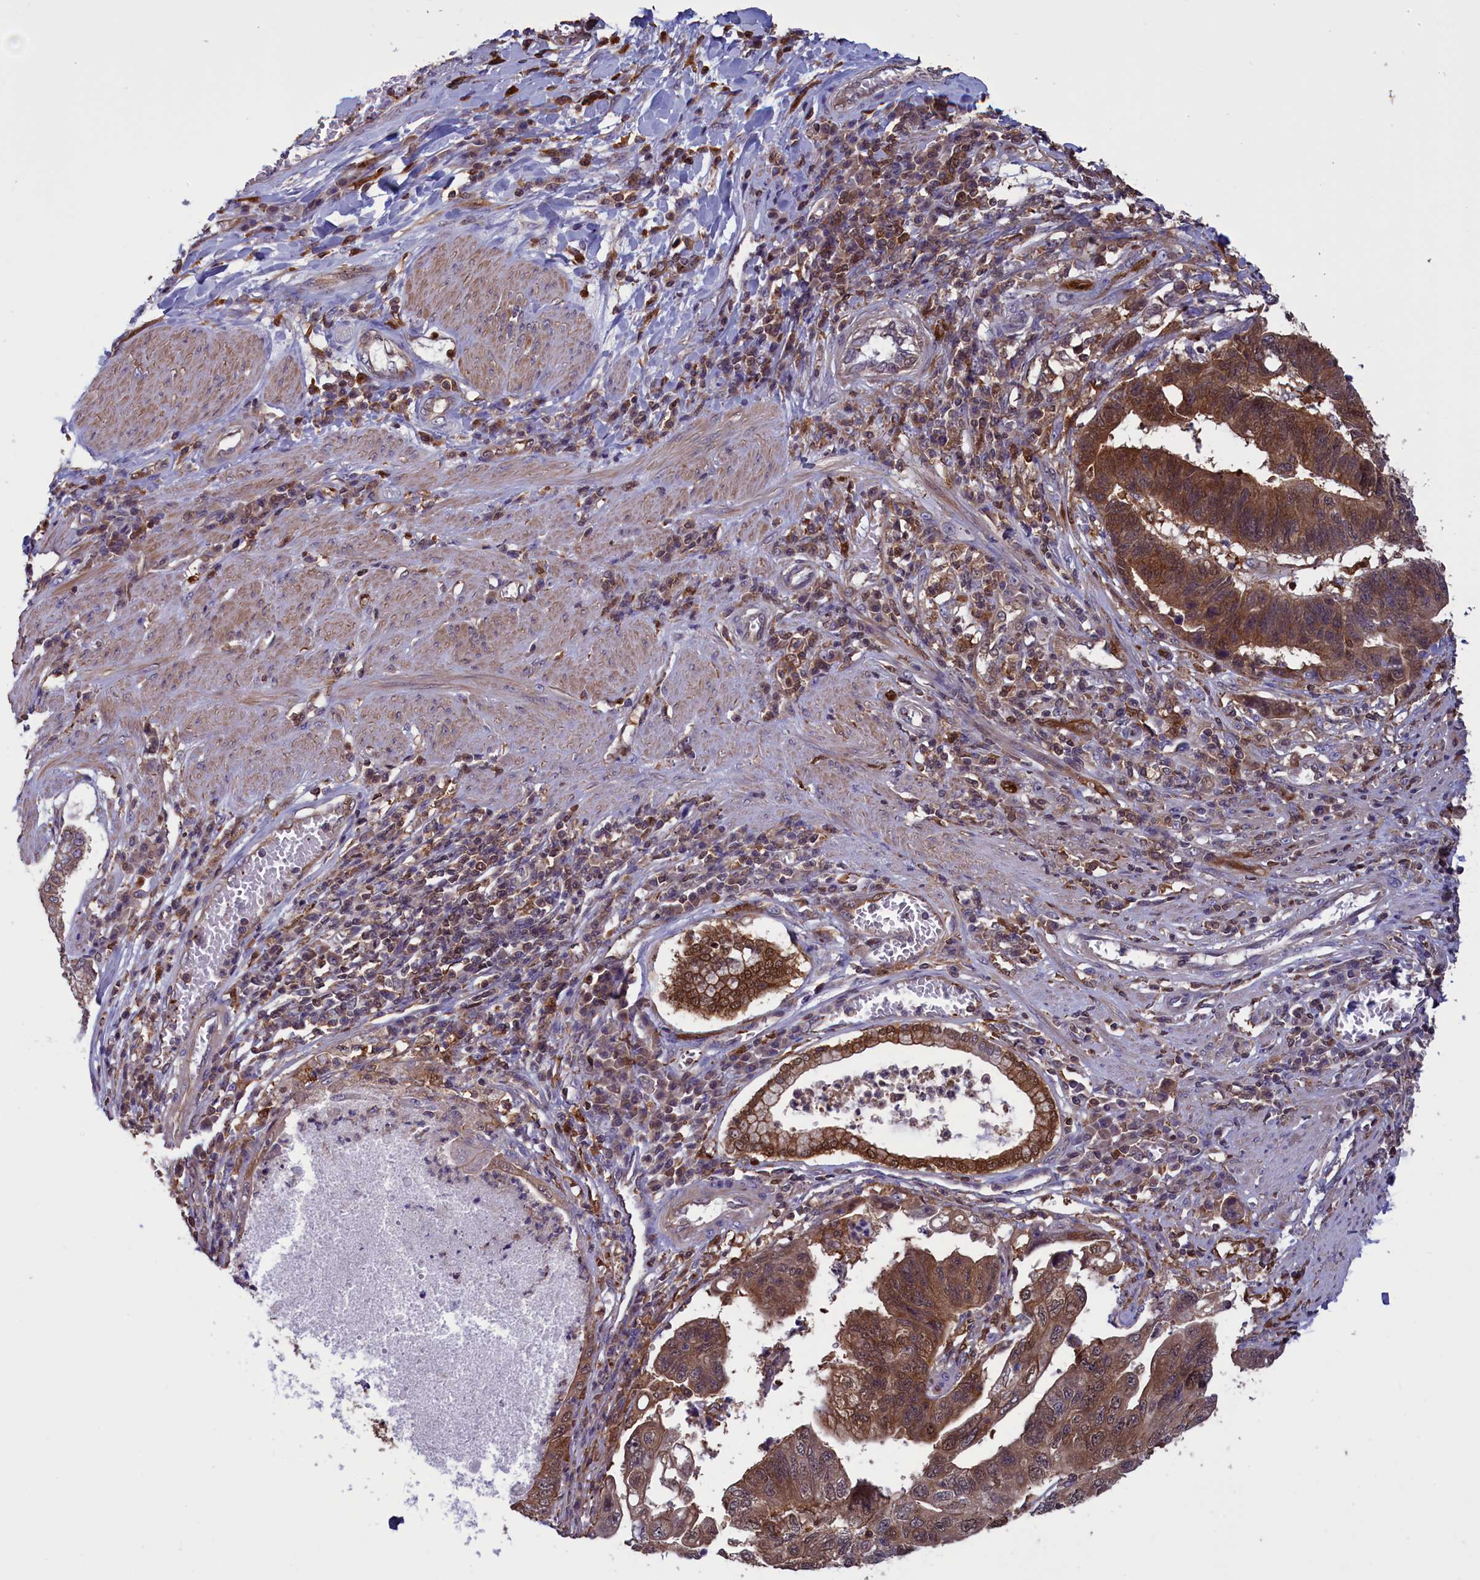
{"staining": {"intensity": "moderate", "quantity": ">75%", "location": "cytoplasmic/membranous"}, "tissue": "stomach cancer", "cell_type": "Tumor cells", "image_type": "cancer", "snomed": [{"axis": "morphology", "description": "Adenocarcinoma, NOS"}, {"axis": "topography", "description": "Stomach"}], "caption": "High-power microscopy captured an immunohistochemistry micrograph of stomach cancer, revealing moderate cytoplasmic/membranous expression in approximately >75% of tumor cells.", "gene": "ARHGAP18", "patient": {"sex": "male", "age": 59}}